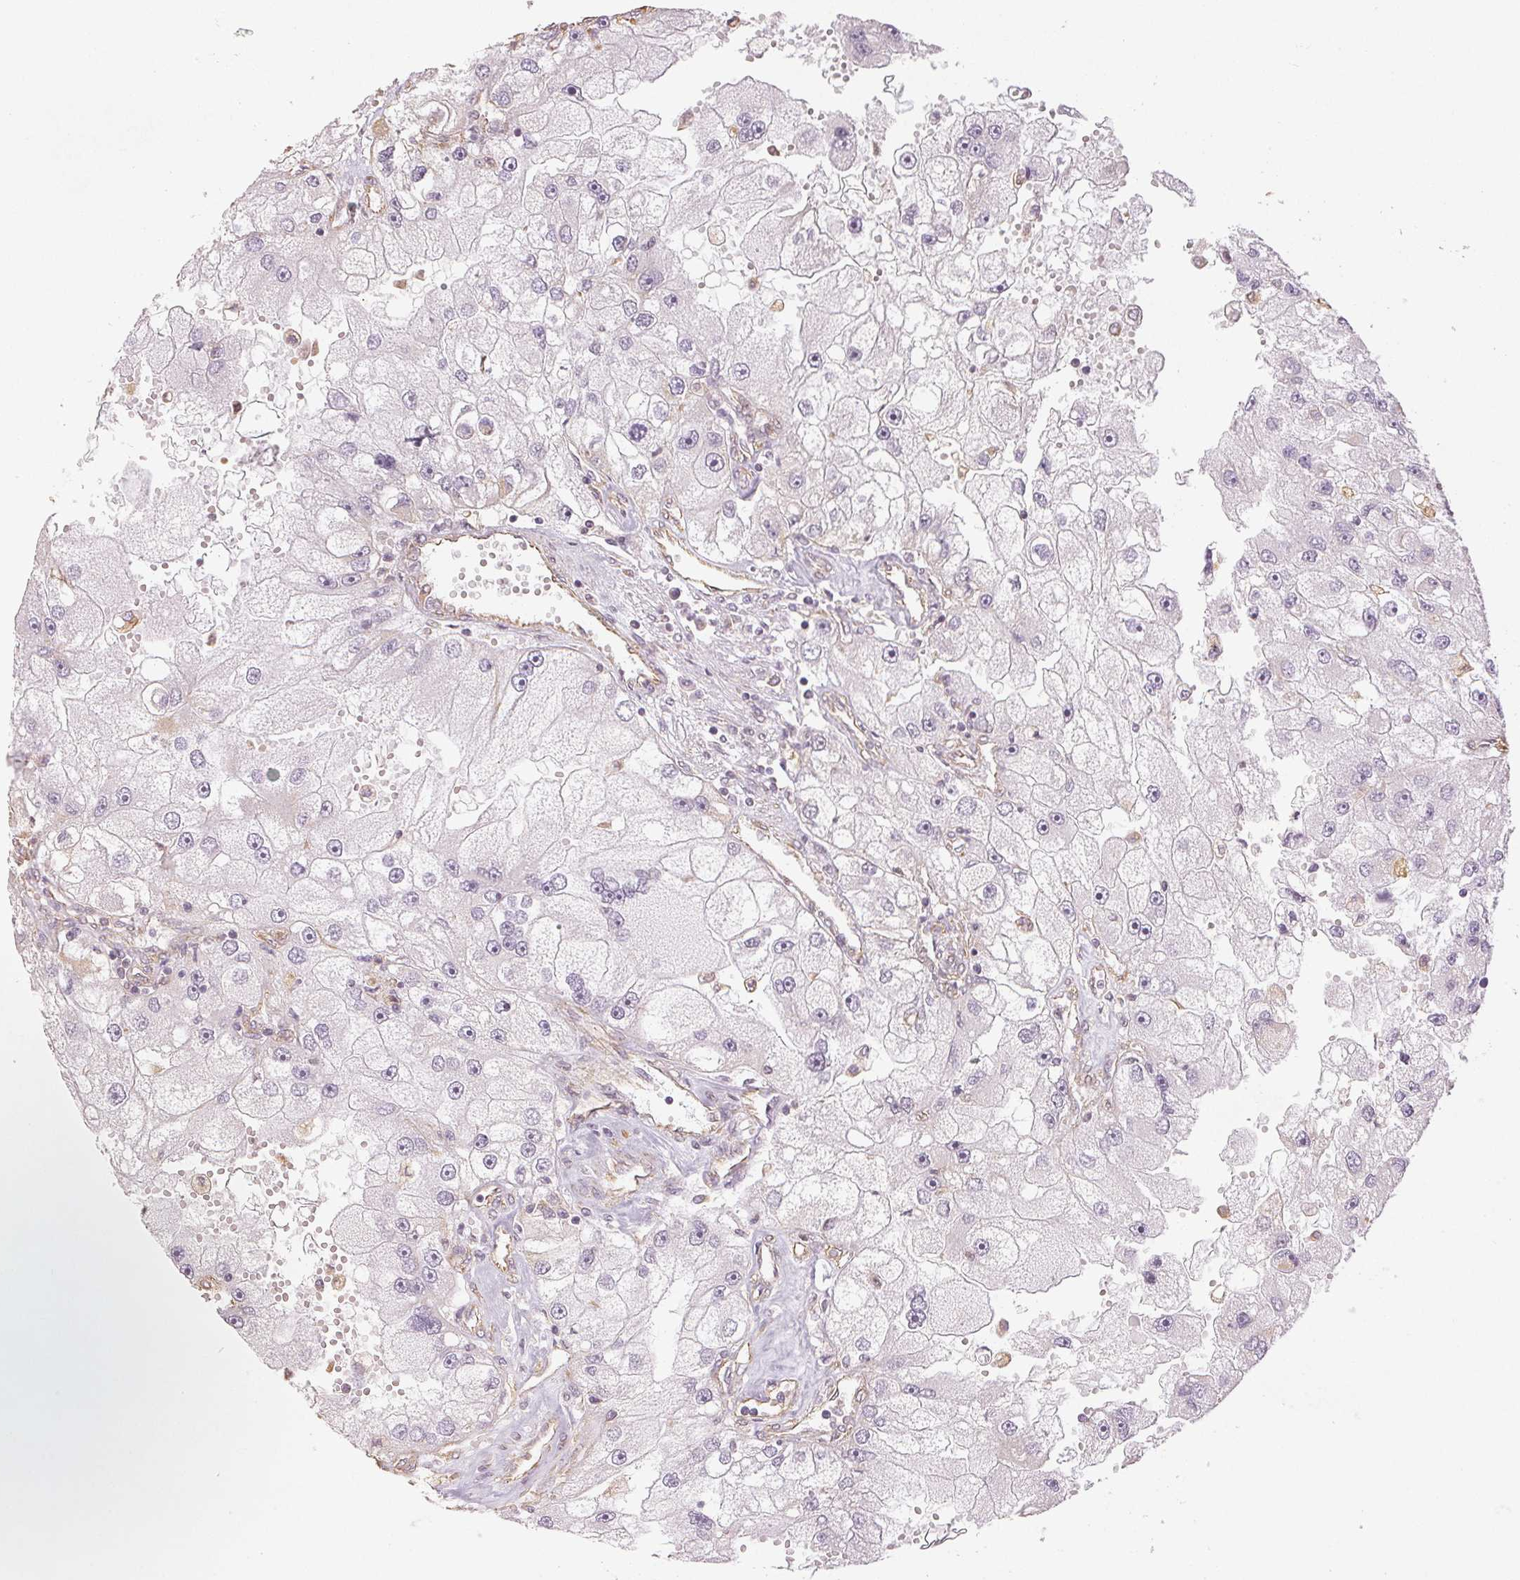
{"staining": {"intensity": "negative", "quantity": "none", "location": "none"}, "tissue": "renal cancer", "cell_type": "Tumor cells", "image_type": "cancer", "snomed": [{"axis": "morphology", "description": "Adenocarcinoma, NOS"}, {"axis": "topography", "description": "Kidney"}], "caption": "Immunohistochemistry (IHC) photomicrograph of neoplastic tissue: human adenocarcinoma (renal) stained with DAB demonstrates no significant protein positivity in tumor cells.", "gene": "COL7A1", "patient": {"sex": "male", "age": 63}}